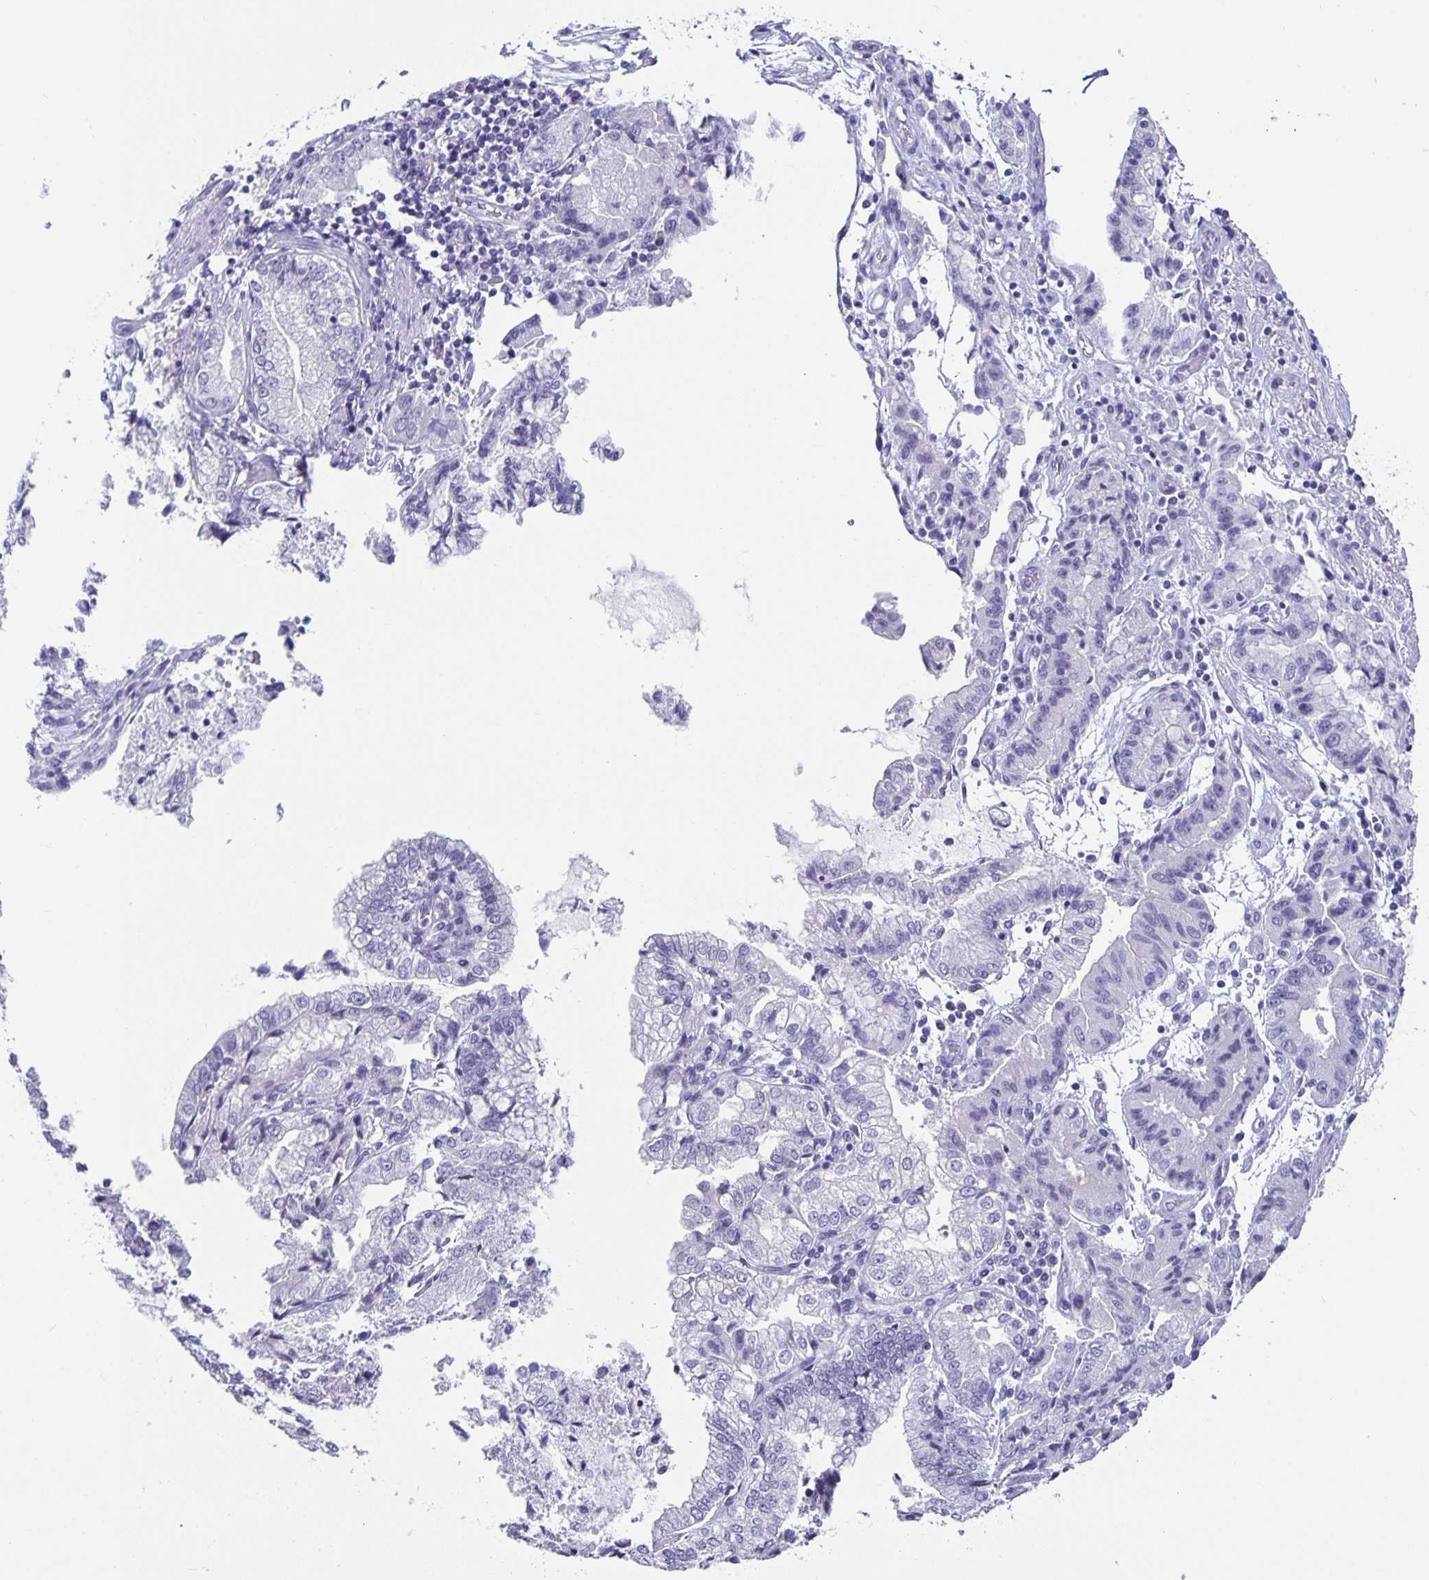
{"staining": {"intensity": "negative", "quantity": "none", "location": "none"}, "tissue": "stomach cancer", "cell_type": "Tumor cells", "image_type": "cancer", "snomed": [{"axis": "morphology", "description": "Adenocarcinoma, NOS"}, {"axis": "topography", "description": "Stomach, upper"}], "caption": "Stomach cancer (adenocarcinoma) was stained to show a protein in brown. There is no significant expression in tumor cells.", "gene": "OLIG2", "patient": {"sex": "female", "age": 74}}